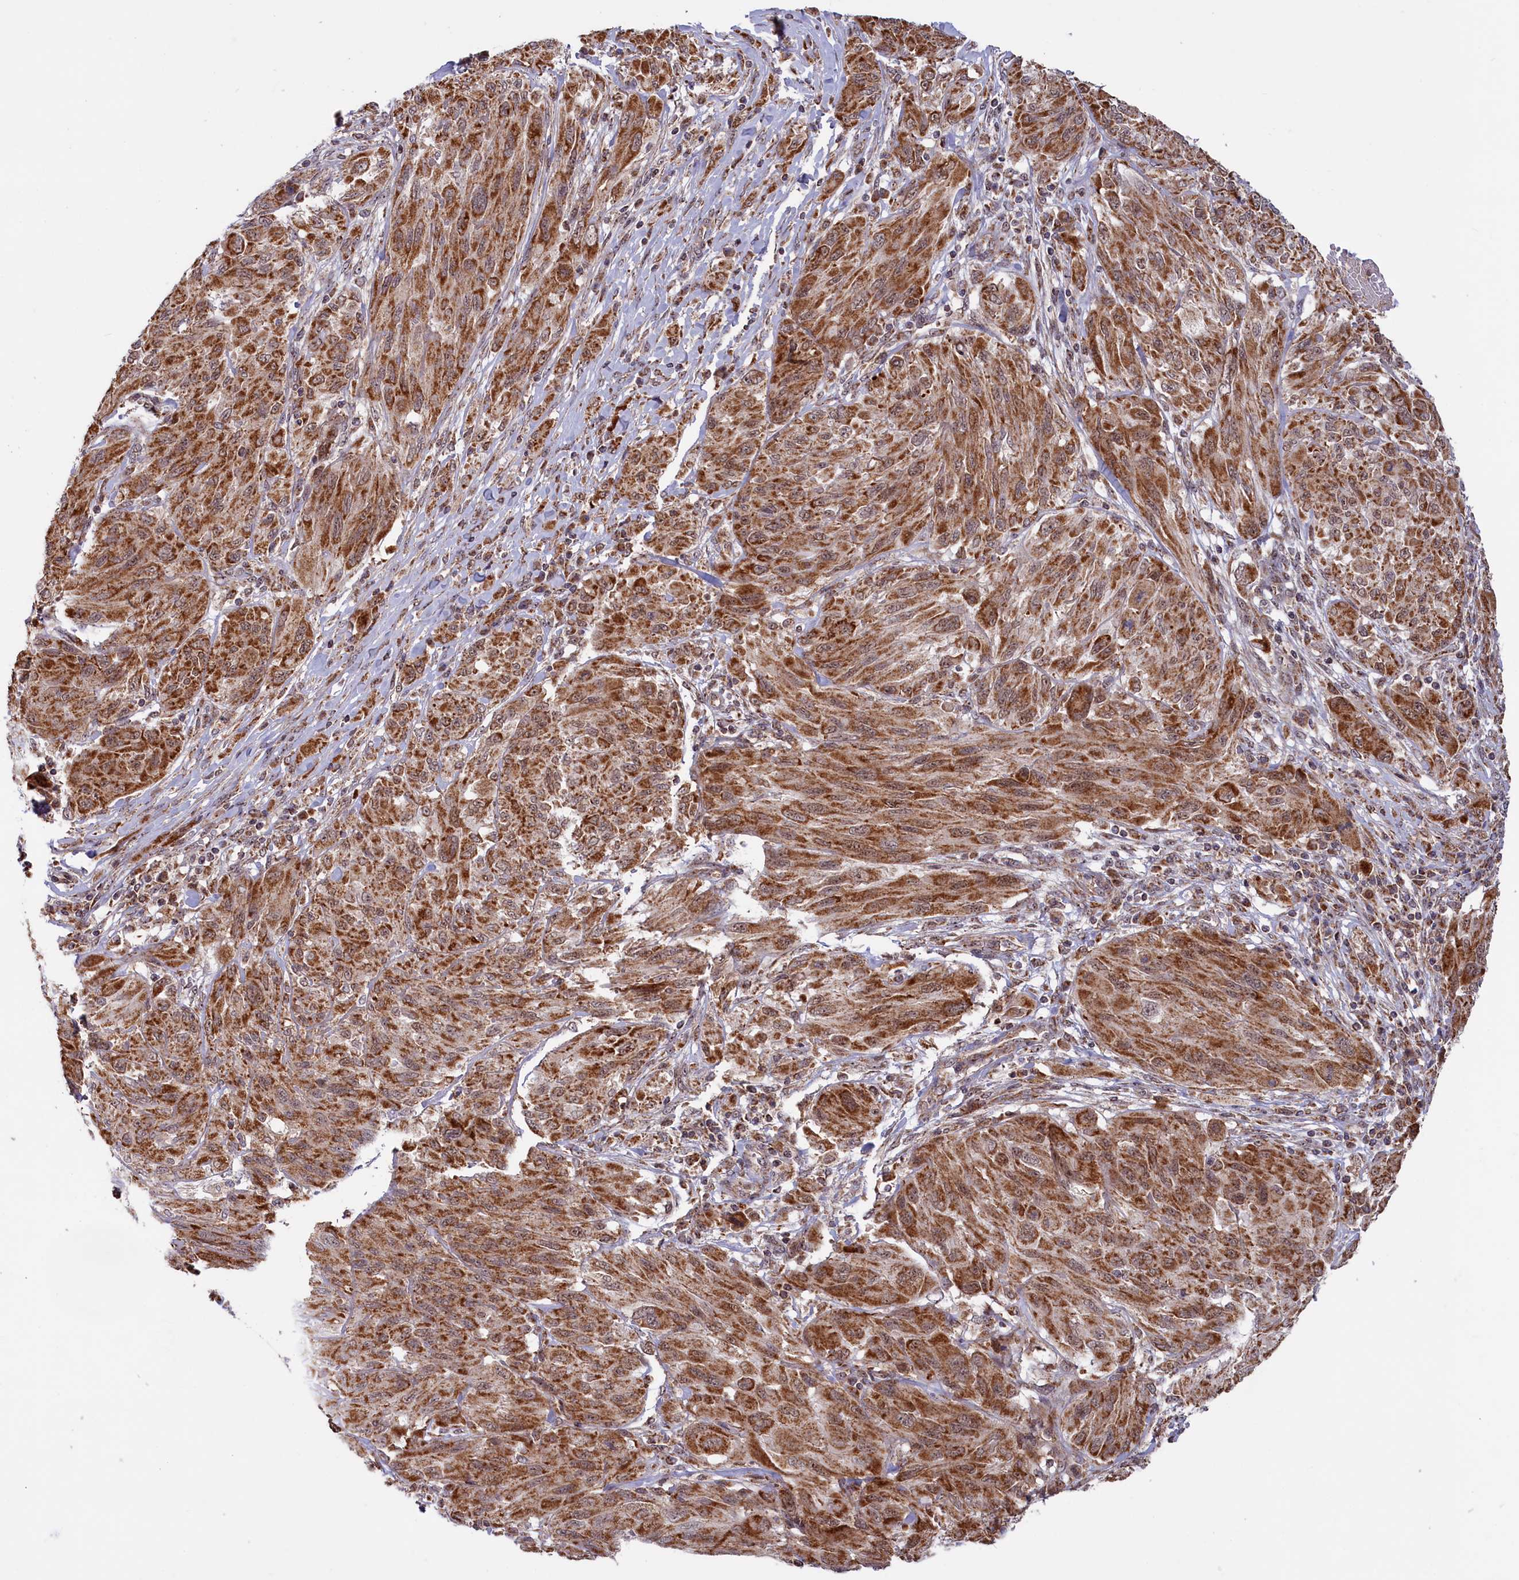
{"staining": {"intensity": "strong", "quantity": ">75%", "location": "cytoplasmic/membranous"}, "tissue": "melanoma", "cell_type": "Tumor cells", "image_type": "cancer", "snomed": [{"axis": "morphology", "description": "Malignant melanoma, NOS"}, {"axis": "topography", "description": "Skin"}], "caption": "High-magnification brightfield microscopy of malignant melanoma stained with DAB (3,3'-diaminobenzidine) (brown) and counterstained with hematoxylin (blue). tumor cells exhibit strong cytoplasmic/membranous positivity is present in about>75% of cells.", "gene": "DUS3L", "patient": {"sex": "female", "age": 91}}